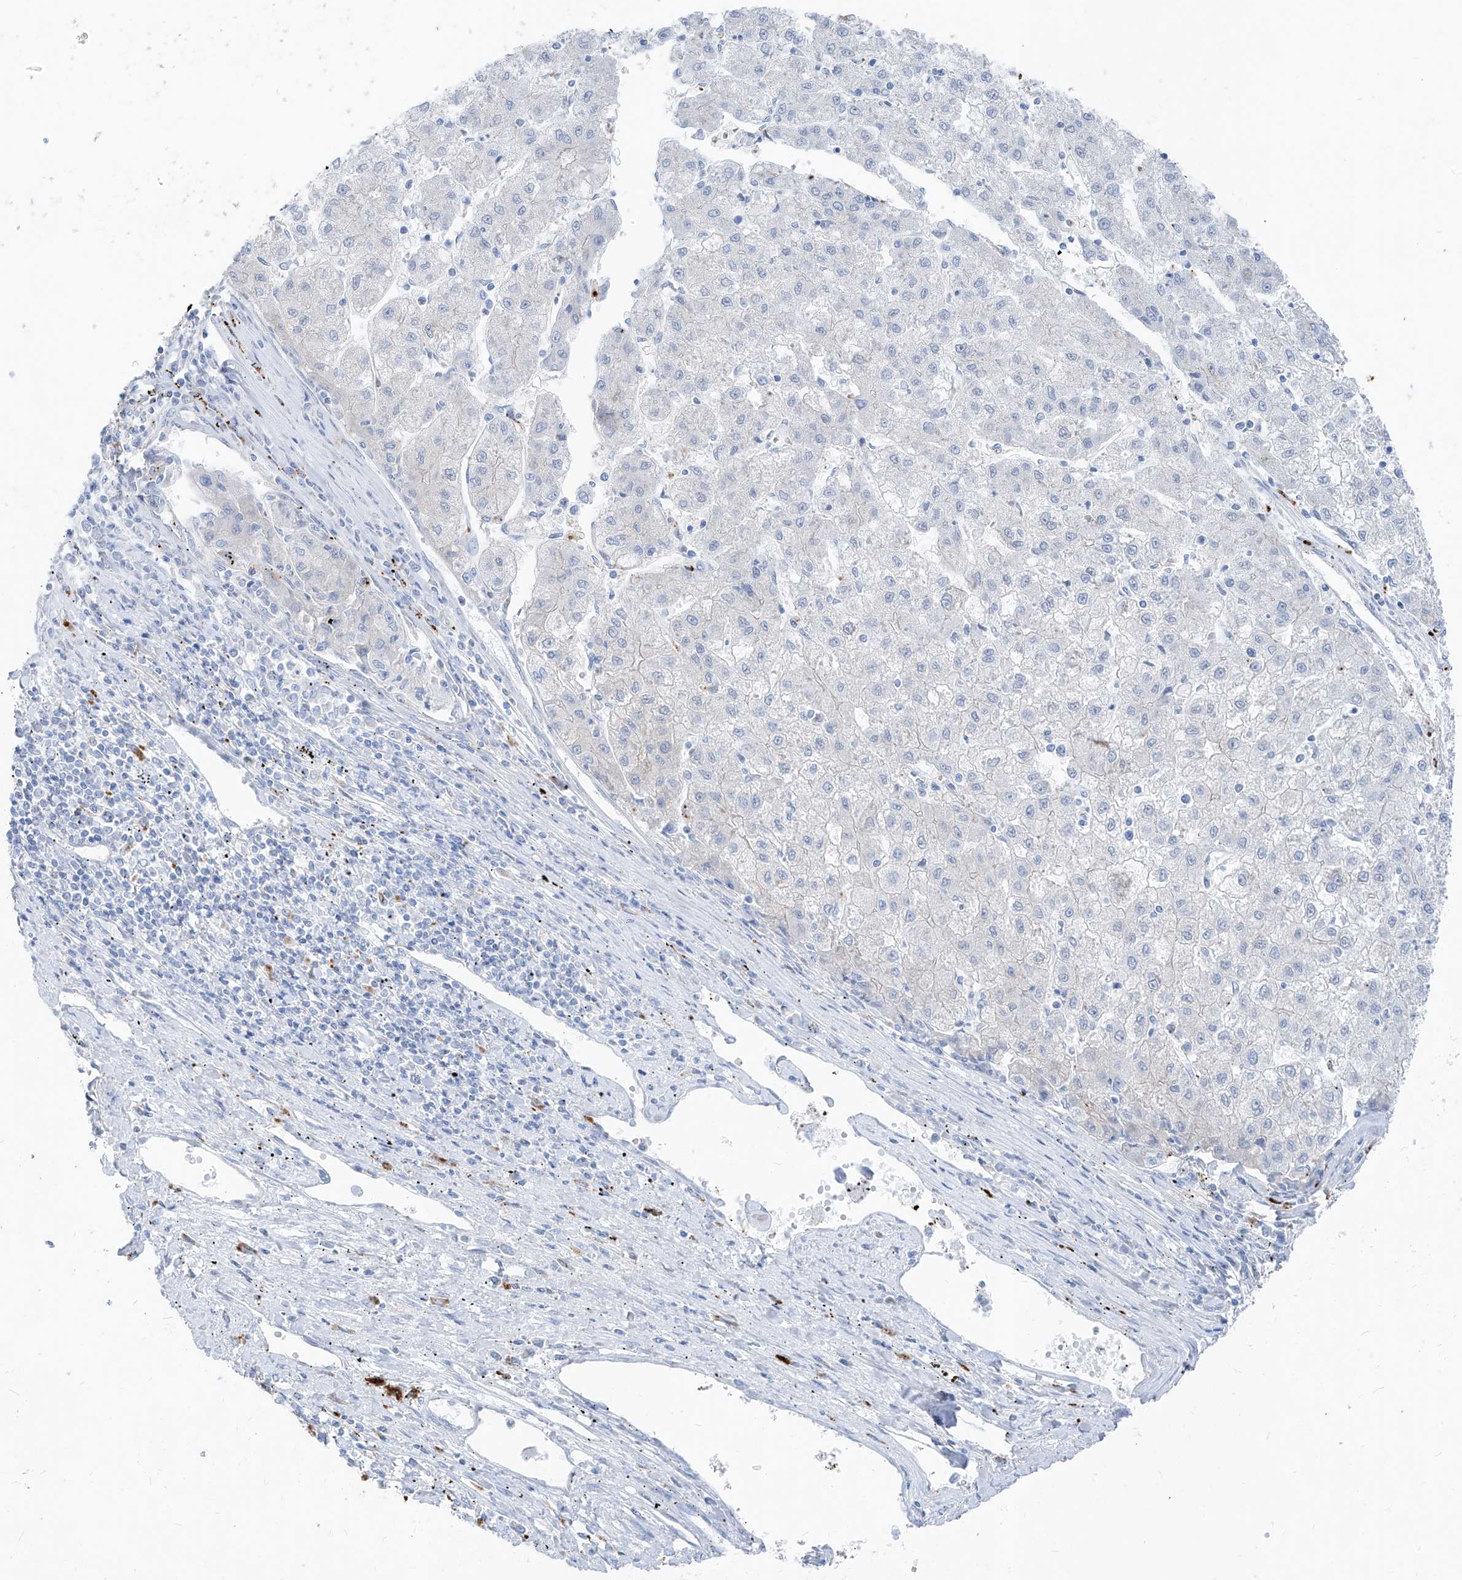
{"staining": {"intensity": "negative", "quantity": "none", "location": "none"}, "tissue": "liver cancer", "cell_type": "Tumor cells", "image_type": "cancer", "snomed": [{"axis": "morphology", "description": "Carcinoma, Hepatocellular, NOS"}, {"axis": "topography", "description": "Liver"}], "caption": "Immunohistochemical staining of human hepatocellular carcinoma (liver) displays no significant expression in tumor cells. (Immunohistochemistry (ihc), brightfield microscopy, high magnification).", "gene": "GPR137C", "patient": {"sex": "male", "age": 72}}